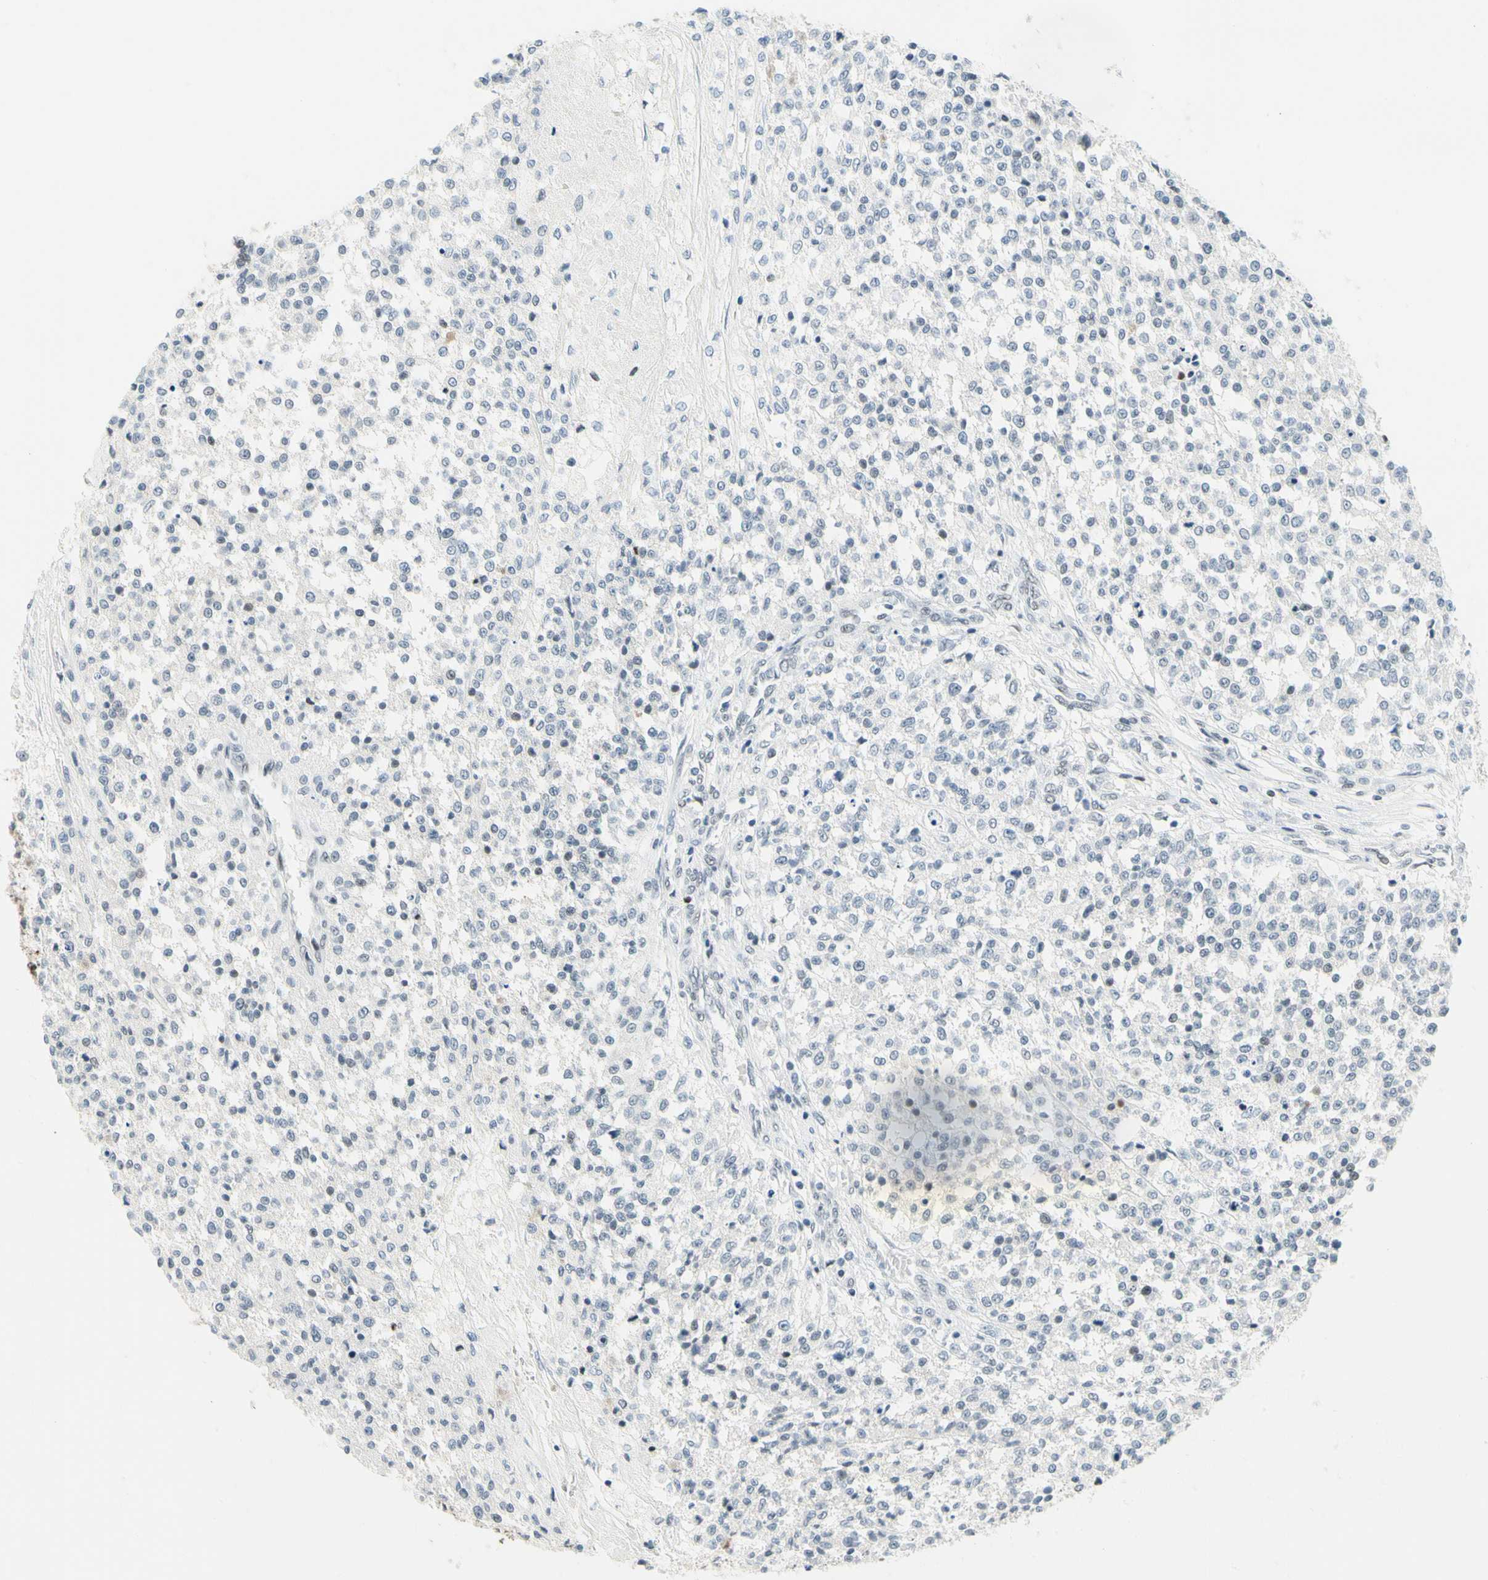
{"staining": {"intensity": "negative", "quantity": "none", "location": "none"}, "tissue": "testis cancer", "cell_type": "Tumor cells", "image_type": "cancer", "snomed": [{"axis": "morphology", "description": "Seminoma, NOS"}, {"axis": "topography", "description": "Testis"}], "caption": "IHC image of neoplastic tissue: human testis cancer (seminoma) stained with DAB (3,3'-diaminobenzidine) exhibits no significant protein expression in tumor cells.", "gene": "ZSCAN16", "patient": {"sex": "male", "age": 59}}